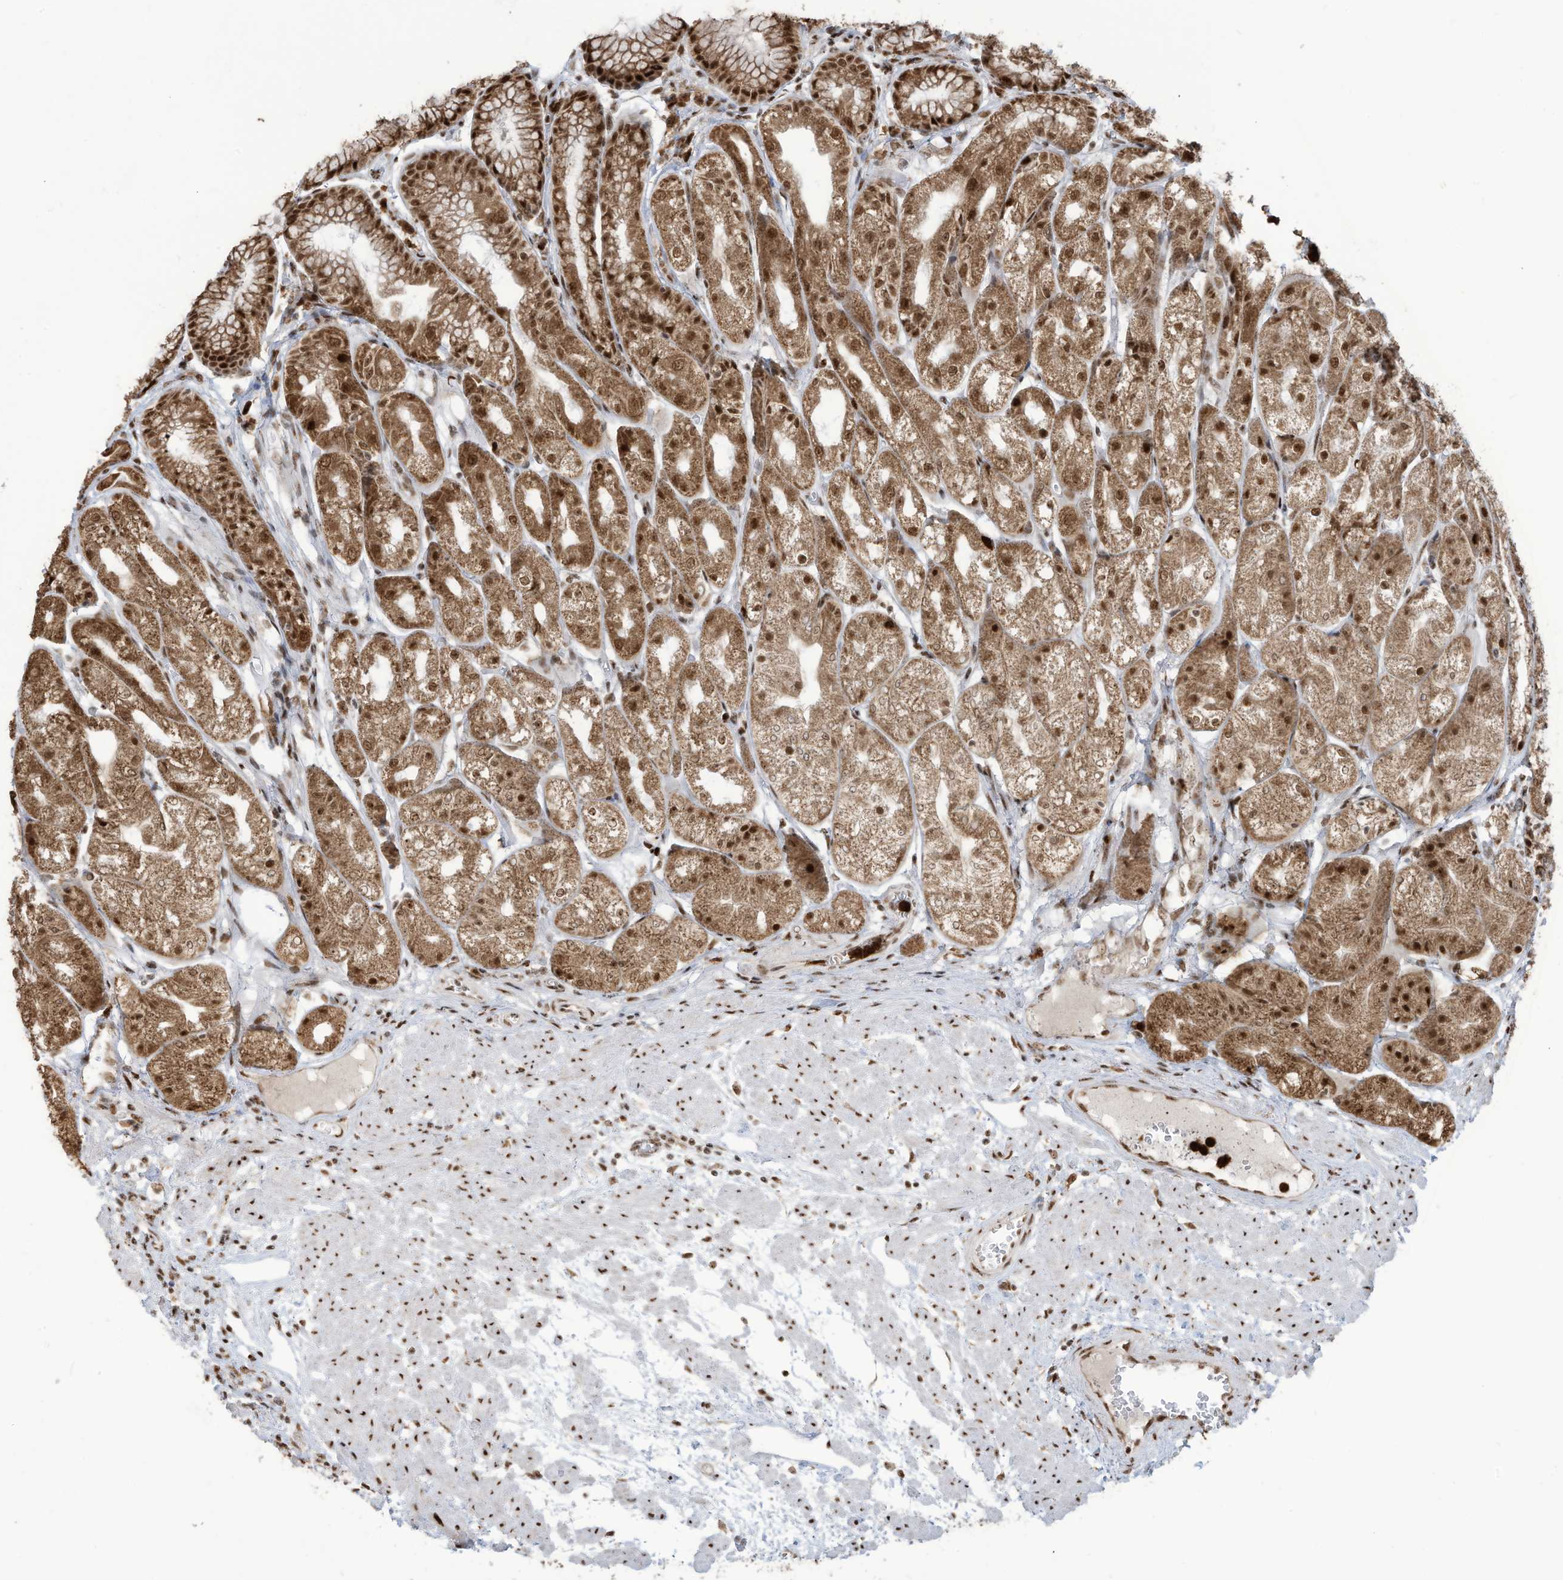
{"staining": {"intensity": "strong", "quantity": ">75%", "location": "cytoplasmic/membranous,nuclear"}, "tissue": "stomach", "cell_type": "Glandular cells", "image_type": "normal", "snomed": [{"axis": "morphology", "description": "Normal tissue, NOS"}, {"axis": "topography", "description": "Stomach, upper"}], "caption": "Immunohistochemistry (IHC) histopathology image of normal human stomach stained for a protein (brown), which reveals high levels of strong cytoplasmic/membranous,nuclear expression in approximately >75% of glandular cells.", "gene": "LBH", "patient": {"sex": "male", "age": 72}}